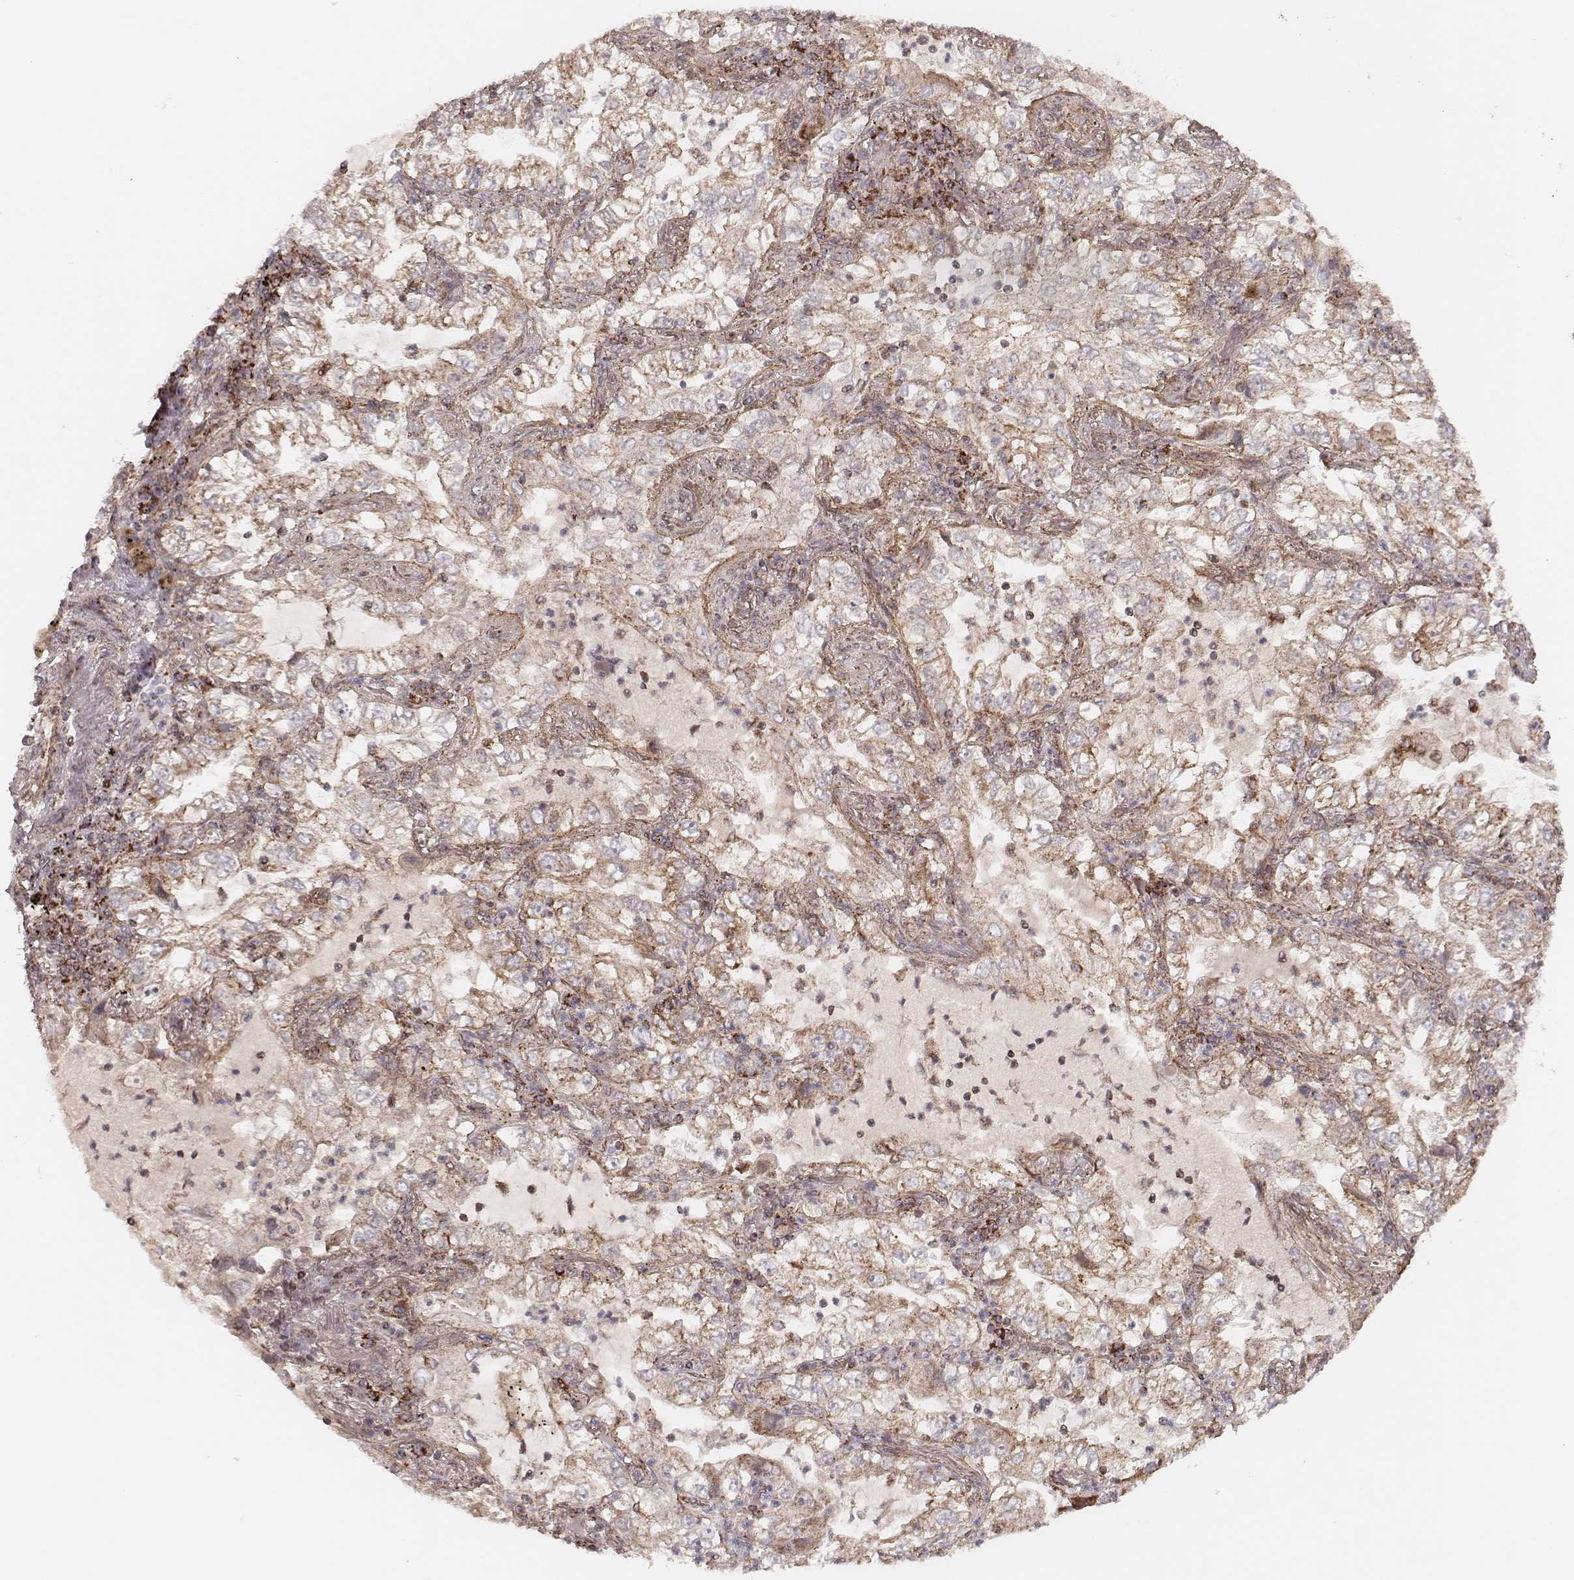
{"staining": {"intensity": "moderate", "quantity": "25%-75%", "location": "cytoplasmic/membranous"}, "tissue": "lung cancer", "cell_type": "Tumor cells", "image_type": "cancer", "snomed": [{"axis": "morphology", "description": "Adenocarcinoma, NOS"}, {"axis": "topography", "description": "Lung"}], "caption": "DAB immunohistochemical staining of lung adenocarcinoma displays moderate cytoplasmic/membranous protein positivity in about 25%-75% of tumor cells.", "gene": "NDUFA7", "patient": {"sex": "female", "age": 73}}